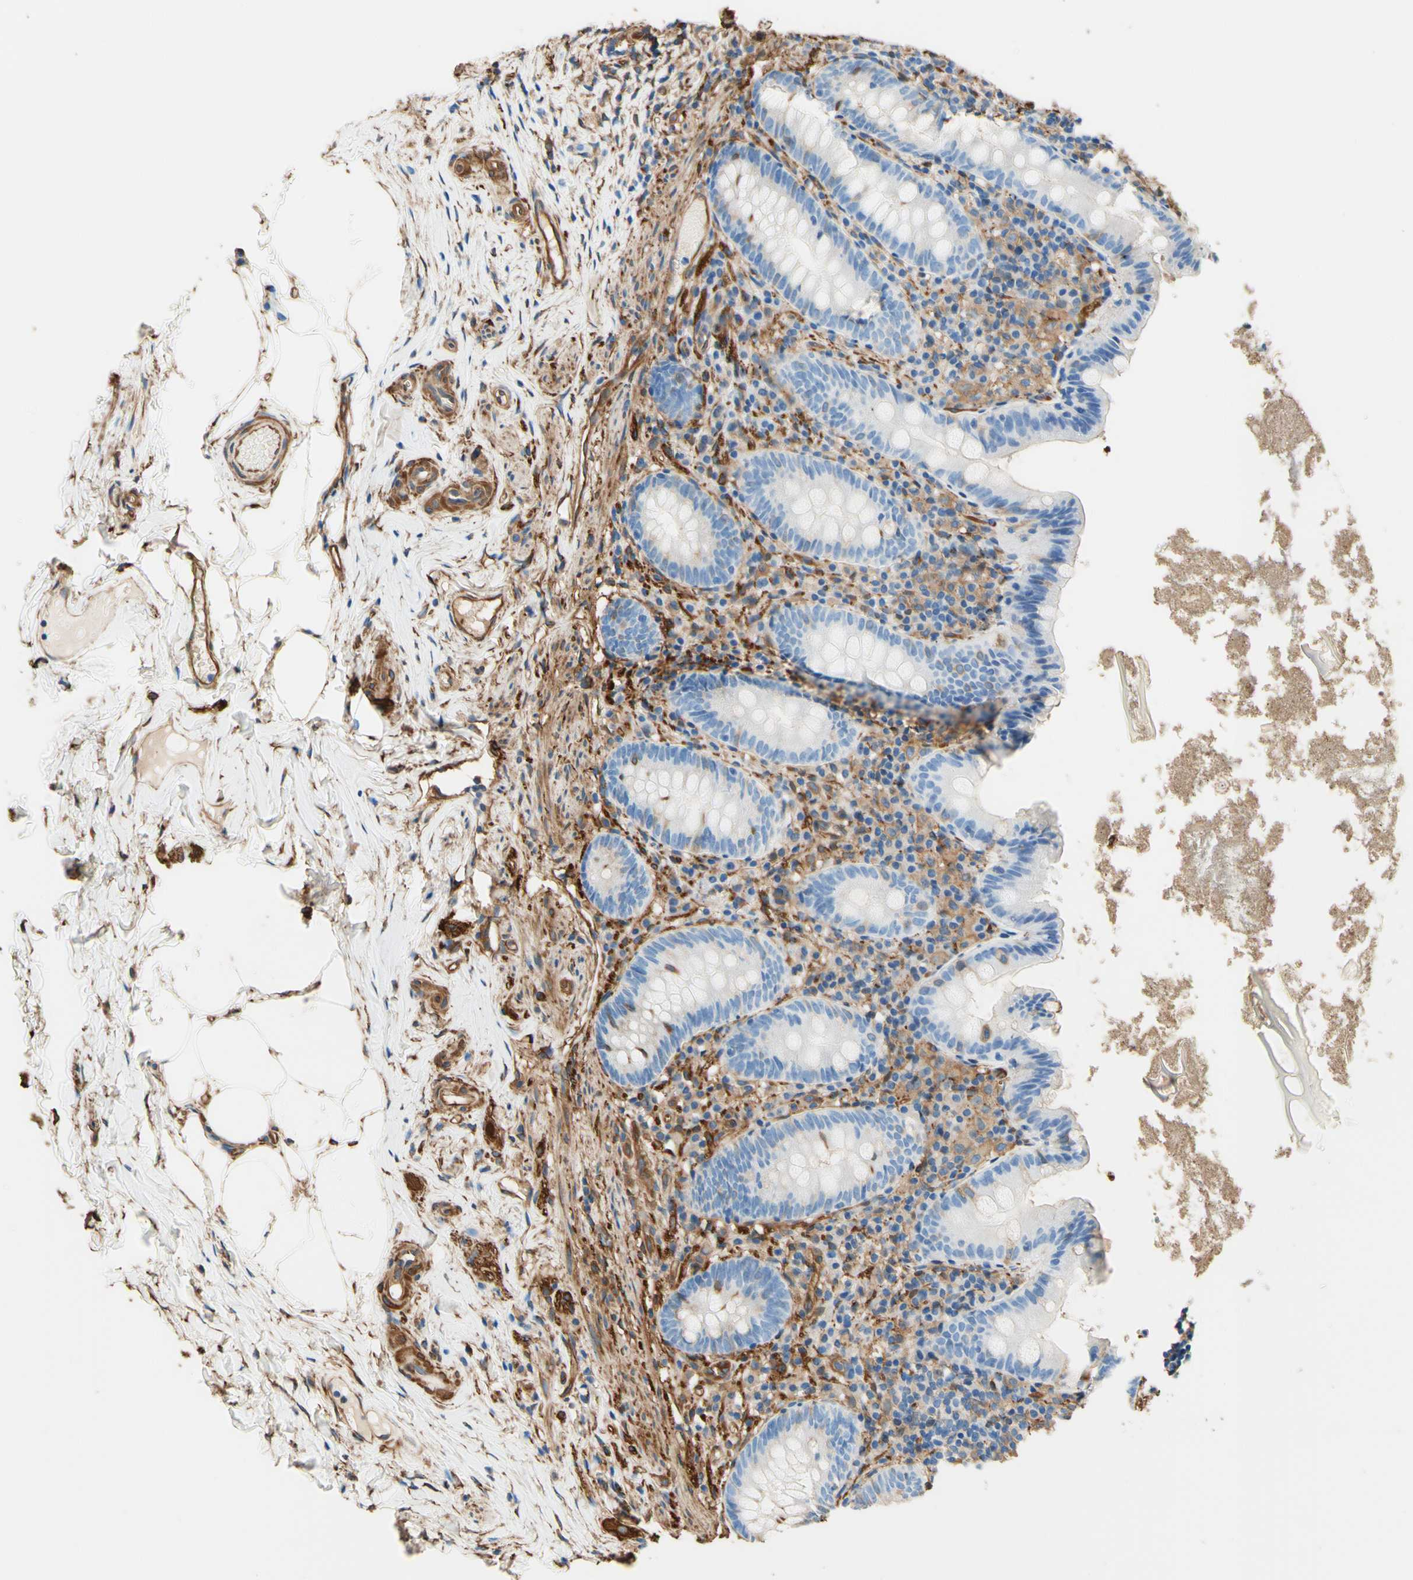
{"staining": {"intensity": "negative", "quantity": "none", "location": "none"}, "tissue": "appendix", "cell_type": "Glandular cells", "image_type": "normal", "snomed": [{"axis": "morphology", "description": "Normal tissue, NOS"}, {"axis": "topography", "description": "Appendix"}], "caption": "Immunohistochemical staining of normal human appendix displays no significant positivity in glandular cells.", "gene": "DPYSL3", "patient": {"sex": "male", "age": 52}}